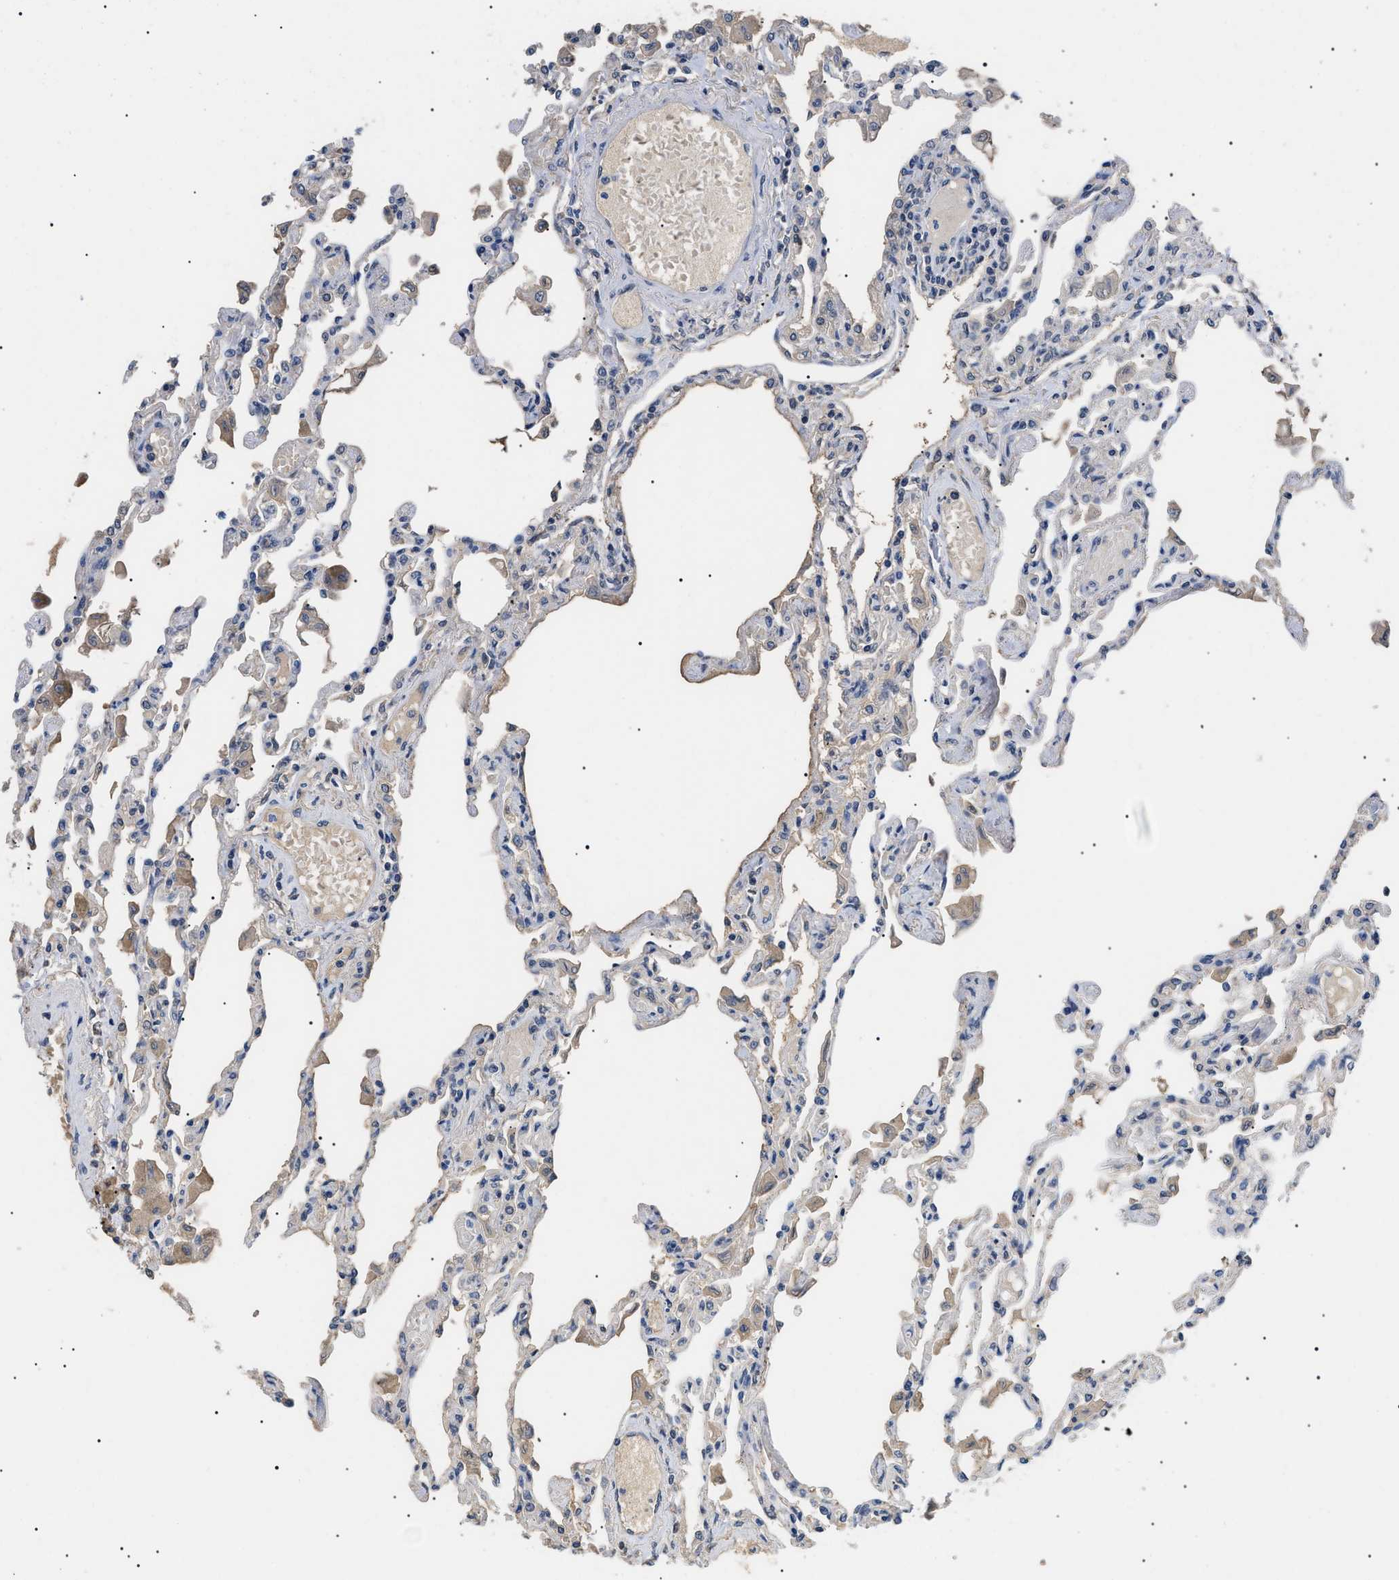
{"staining": {"intensity": "negative", "quantity": "none", "location": "none"}, "tissue": "lung", "cell_type": "Alveolar cells", "image_type": "normal", "snomed": [{"axis": "morphology", "description": "Normal tissue, NOS"}, {"axis": "topography", "description": "Bronchus"}, {"axis": "topography", "description": "Lung"}], "caption": "Protein analysis of normal lung shows no significant positivity in alveolar cells.", "gene": "PRRT2", "patient": {"sex": "female", "age": 49}}